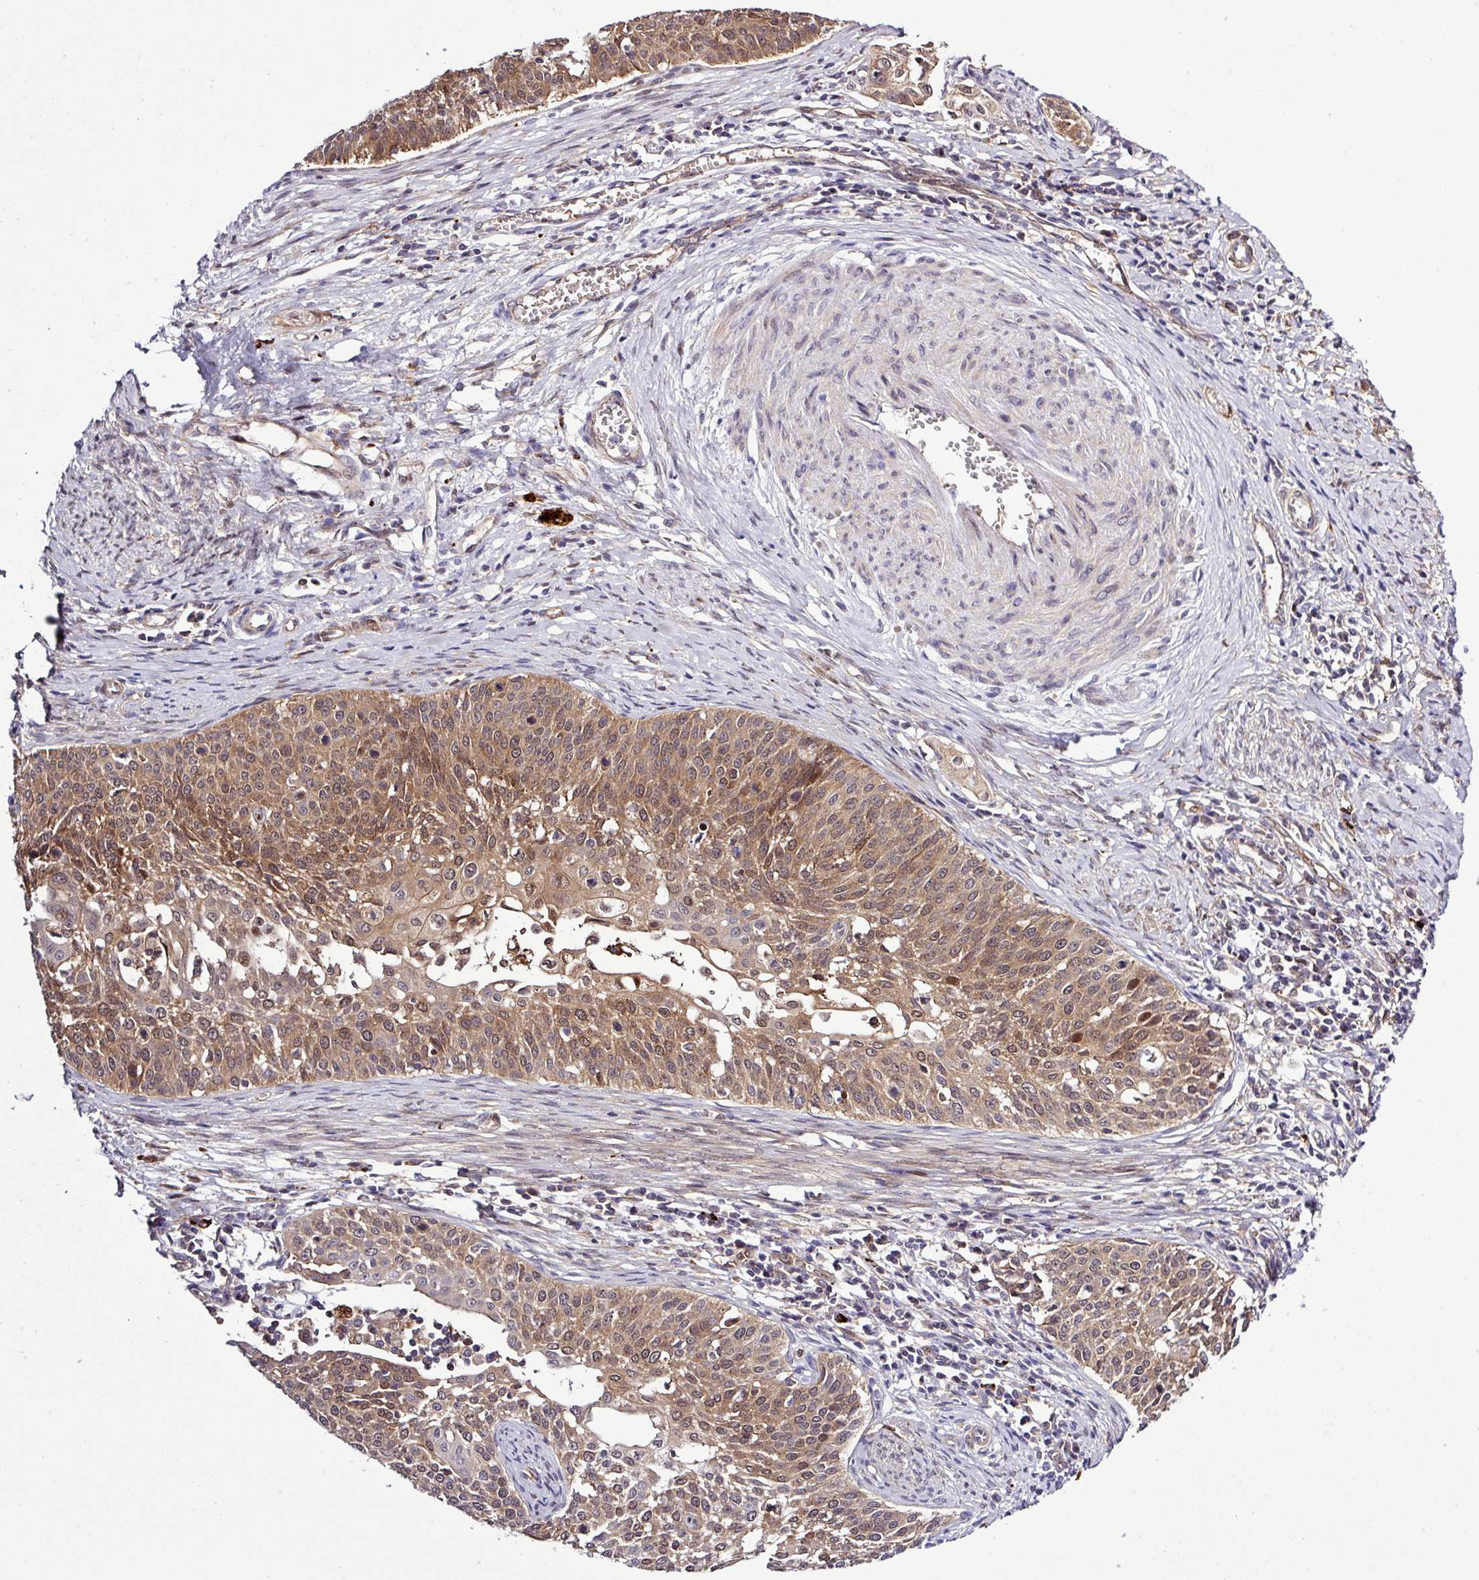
{"staining": {"intensity": "moderate", "quantity": ">75%", "location": "cytoplasmic/membranous,nuclear"}, "tissue": "cervical cancer", "cell_type": "Tumor cells", "image_type": "cancer", "snomed": [{"axis": "morphology", "description": "Squamous cell carcinoma, NOS"}, {"axis": "topography", "description": "Cervix"}], "caption": "Immunohistochemistry (DAB (3,3'-diaminobenzidine)) staining of human cervical cancer (squamous cell carcinoma) demonstrates moderate cytoplasmic/membranous and nuclear protein expression in about >75% of tumor cells.", "gene": "CARHSP1", "patient": {"sex": "female", "age": 44}}